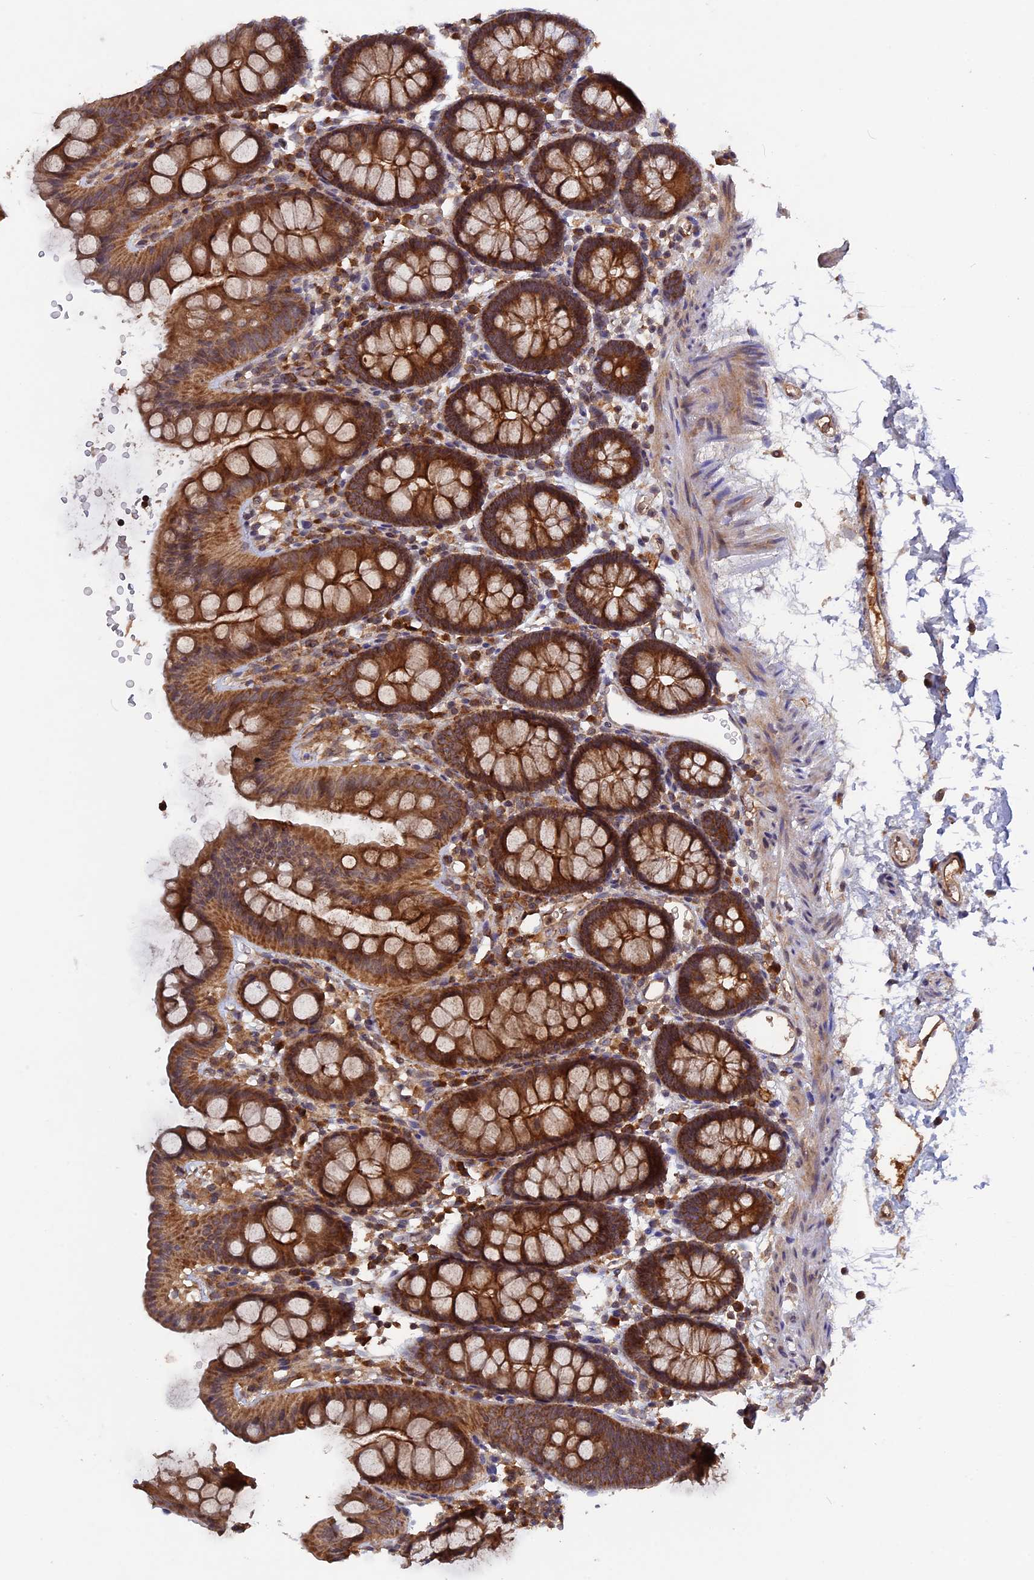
{"staining": {"intensity": "moderate", "quantity": "25%-75%", "location": "cytoplasmic/membranous"}, "tissue": "colon", "cell_type": "Endothelial cells", "image_type": "normal", "snomed": [{"axis": "morphology", "description": "Normal tissue, NOS"}, {"axis": "topography", "description": "Colon"}], "caption": "An image of human colon stained for a protein shows moderate cytoplasmic/membranous brown staining in endothelial cells. (Brightfield microscopy of DAB IHC at high magnification).", "gene": "RAB15", "patient": {"sex": "male", "age": 75}}